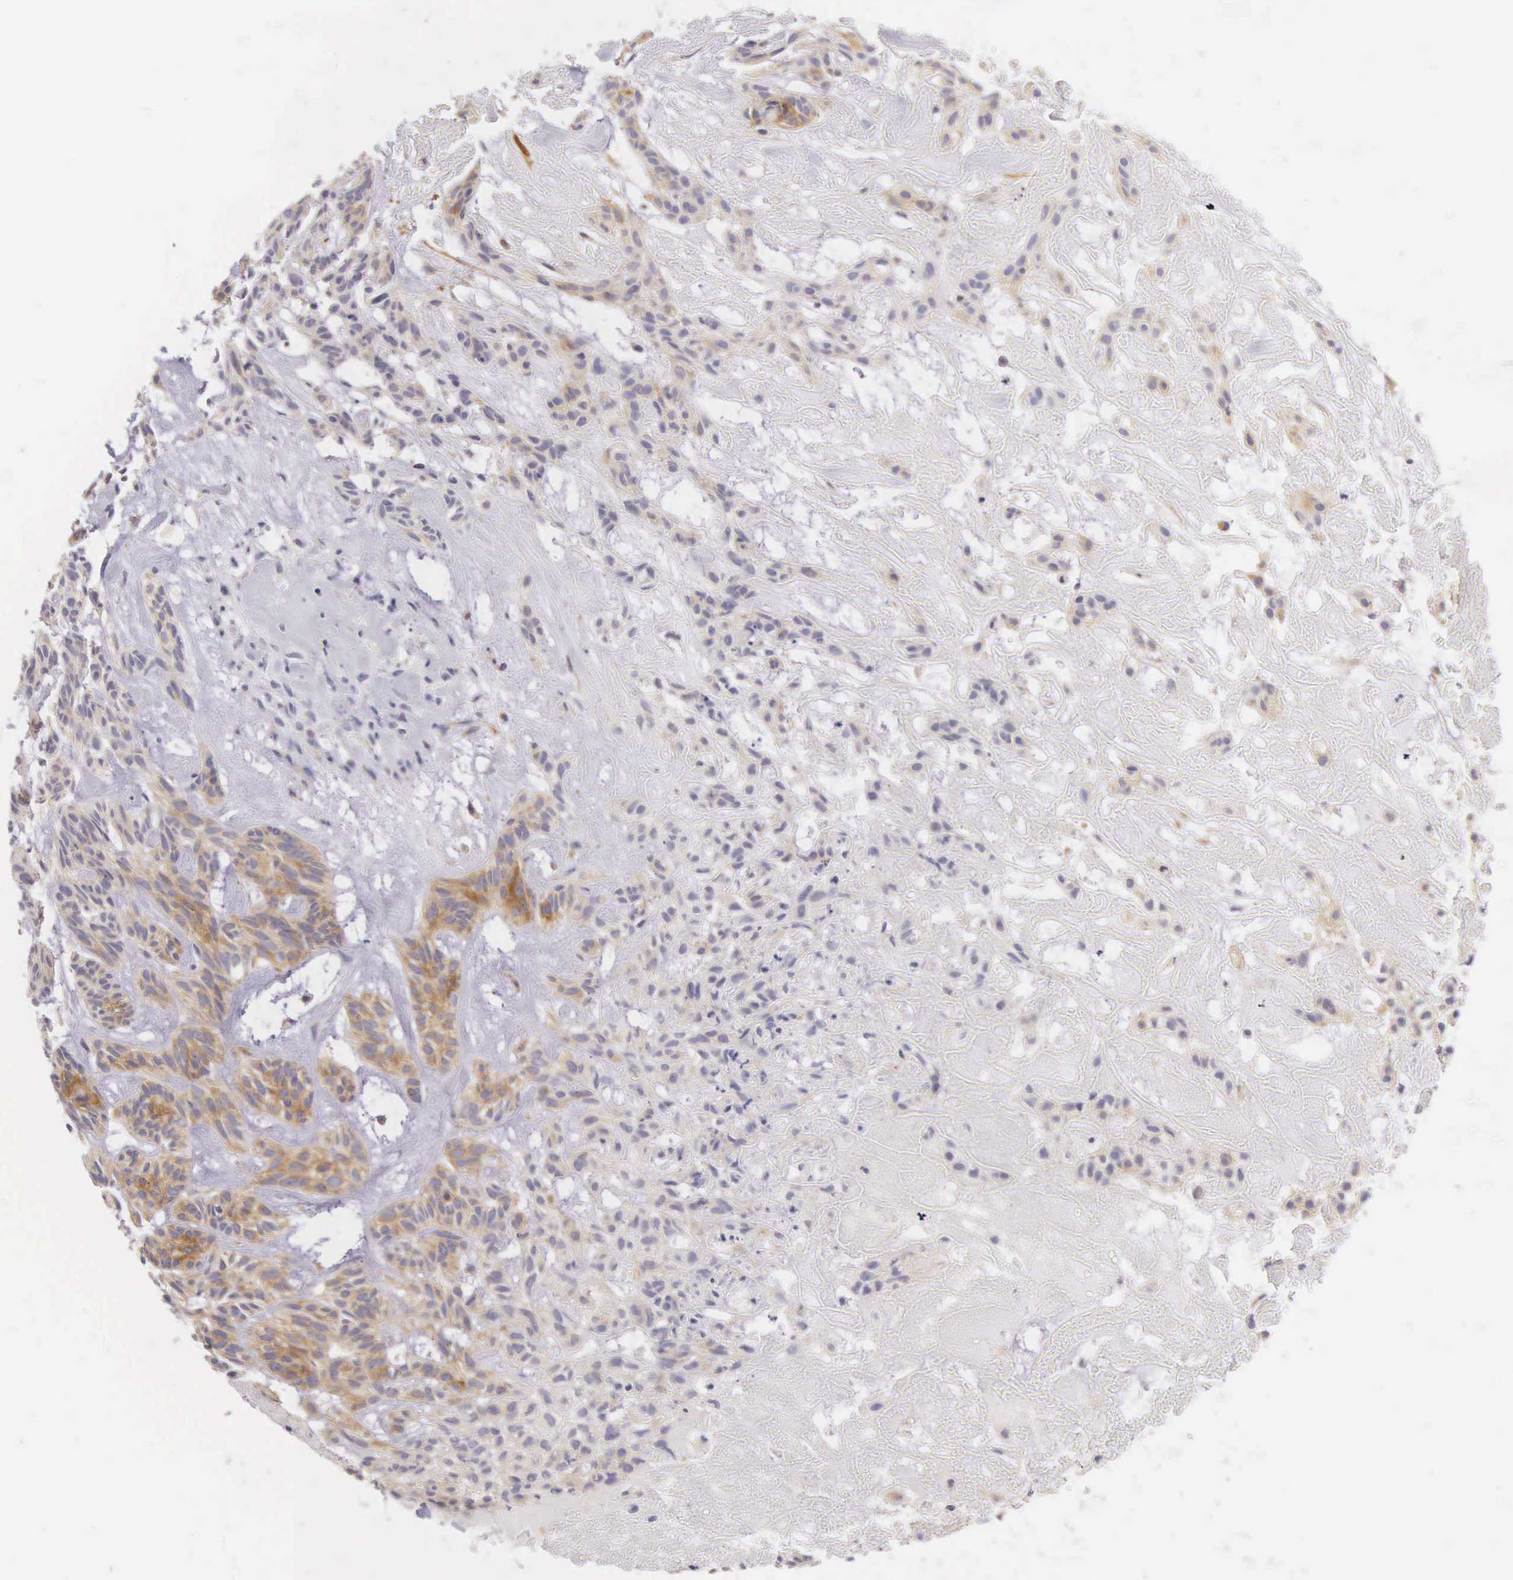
{"staining": {"intensity": "moderate", "quantity": "25%-75%", "location": "cytoplasmic/membranous"}, "tissue": "skin cancer", "cell_type": "Tumor cells", "image_type": "cancer", "snomed": [{"axis": "morphology", "description": "Basal cell carcinoma"}, {"axis": "topography", "description": "Skin"}], "caption": "Human basal cell carcinoma (skin) stained with a brown dye shows moderate cytoplasmic/membranous positive staining in approximately 25%-75% of tumor cells.", "gene": "OSBPL3", "patient": {"sex": "male", "age": 75}}